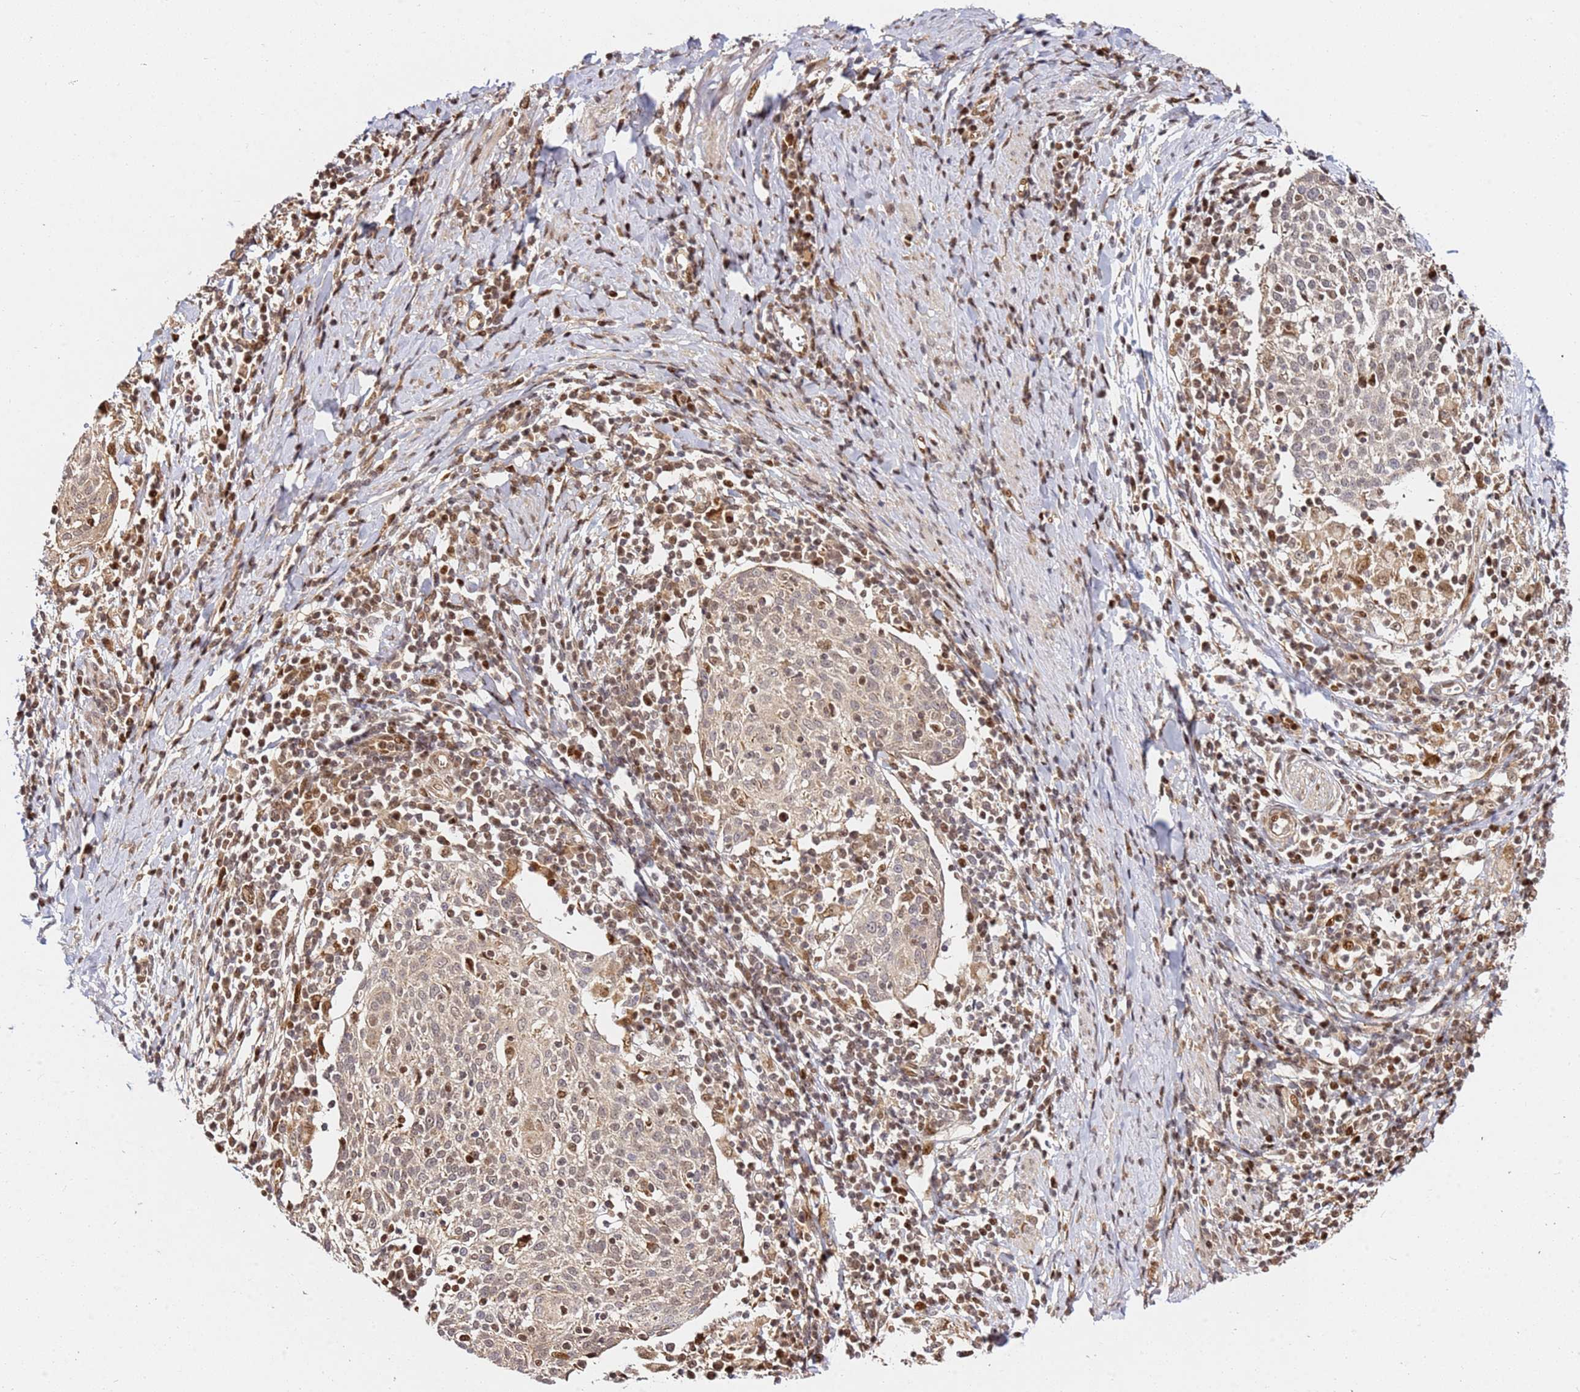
{"staining": {"intensity": "moderate", "quantity": "<25%", "location": "cytoplasmic/membranous,nuclear"}, "tissue": "cervical cancer", "cell_type": "Tumor cells", "image_type": "cancer", "snomed": [{"axis": "morphology", "description": "Squamous cell carcinoma, NOS"}, {"axis": "topography", "description": "Cervix"}], "caption": "The immunohistochemical stain shows moderate cytoplasmic/membranous and nuclear expression in tumor cells of cervical squamous cell carcinoma tissue.", "gene": "SMOX", "patient": {"sex": "female", "age": 52}}